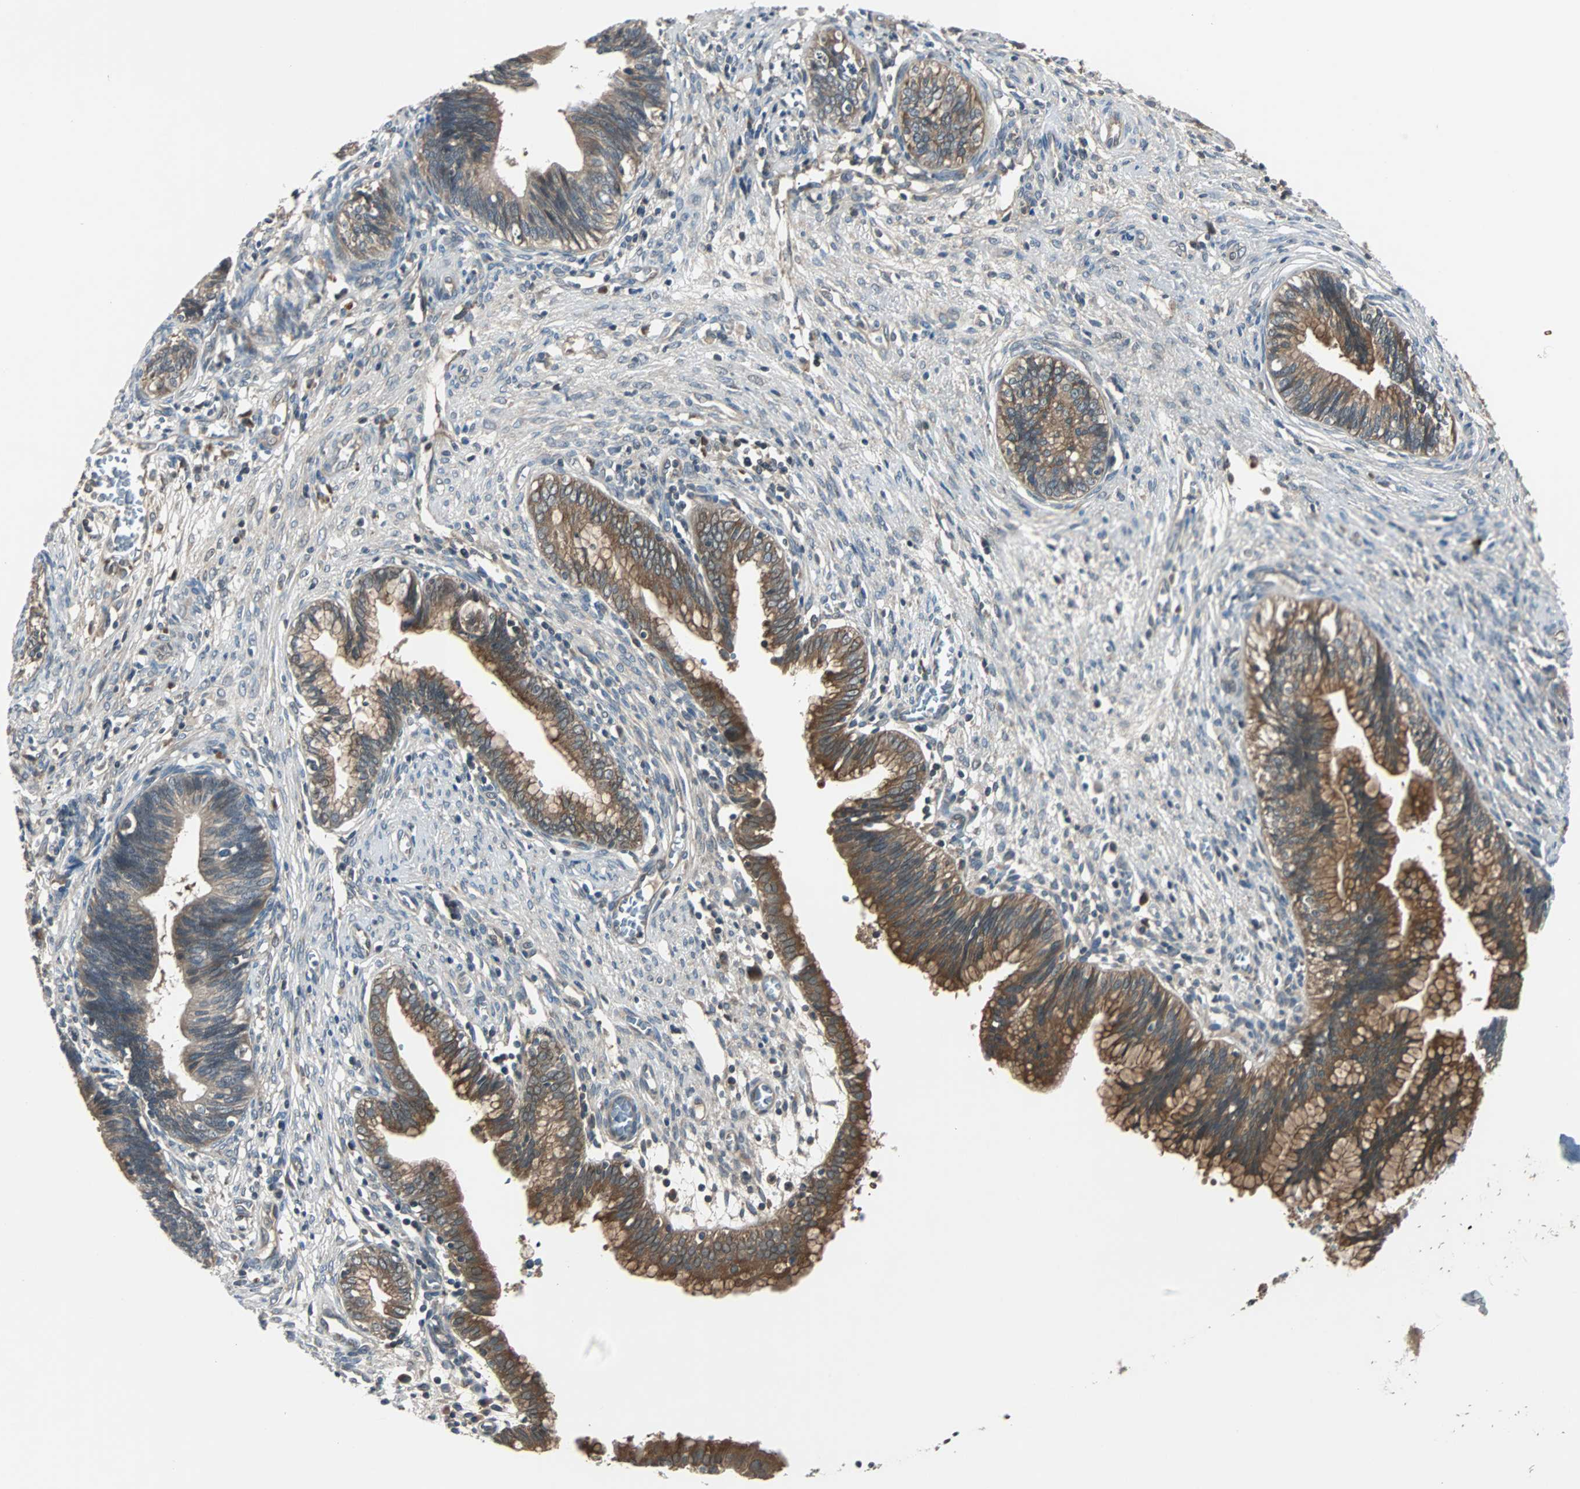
{"staining": {"intensity": "moderate", "quantity": ">75%", "location": "cytoplasmic/membranous"}, "tissue": "cervical cancer", "cell_type": "Tumor cells", "image_type": "cancer", "snomed": [{"axis": "morphology", "description": "Adenocarcinoma, NOS"}, {"axis": "topography", "description": "Cervix"}], "caption": "An immunohistochemistry histopathology image of tumor tissue is shown. Protein staining in brown labels moderate cytoplasmic/membranous positivity in adenocarcinoma (cervical) within tumor cells.", "gene": "ARF1", "patient": {"sex": "female", "age": 44}}